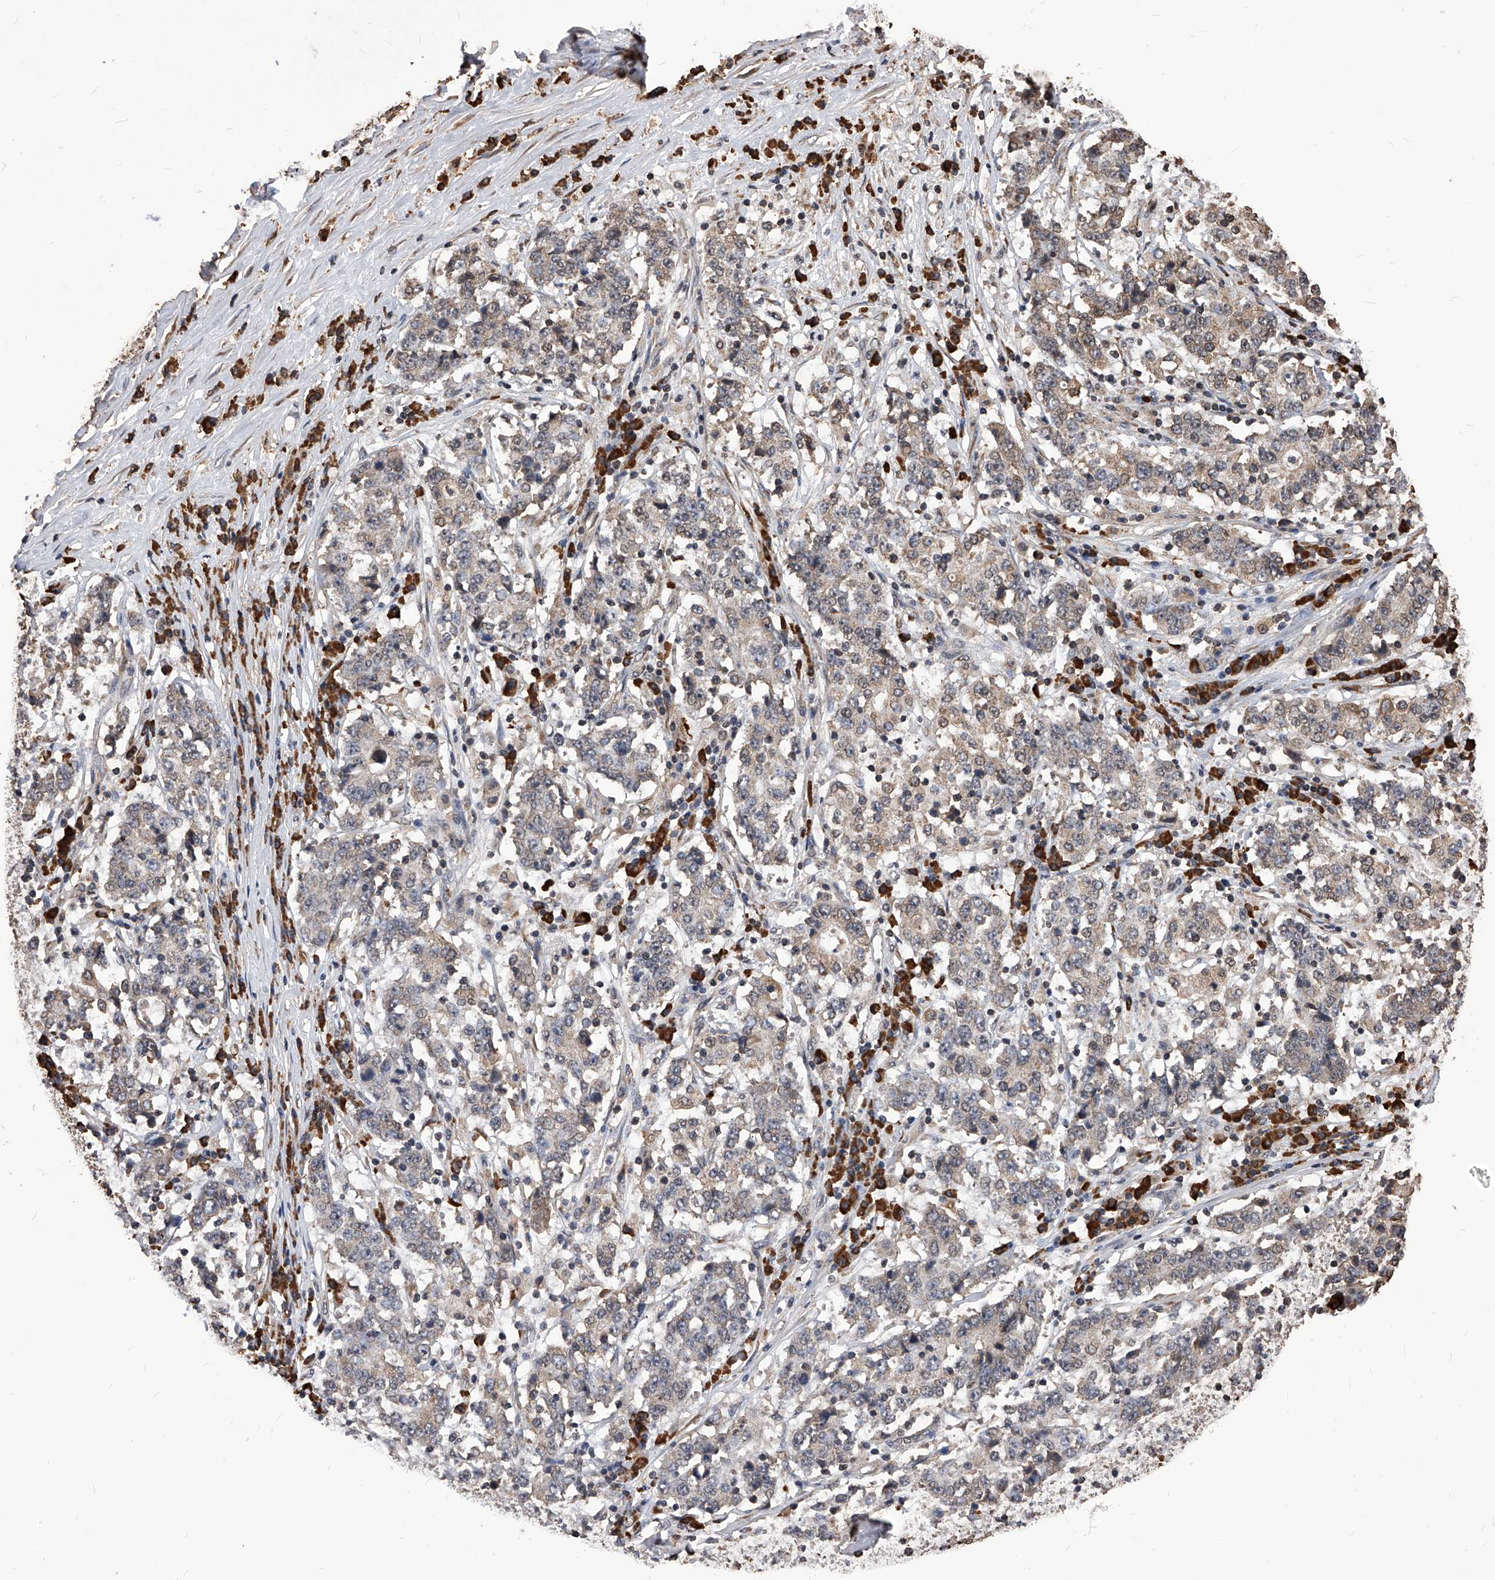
{"staining": {"intensity": "weak", "quantity": "25%-75%", "location": "cytoplasmic/membranous"}, "tissue": "stomach cancer", "cell_type": "Tumor cells", "image_type": "cancer", "snomed": [{"axis": "morphology", "description": "Adenocarcinoma, NOS"}, {"axis": "topography", "description": "Stomach"}], "caption": "The photomicrograph exhibits staining of stomach cancer (adenocarcinoma), revealing weak cytoplasmic/membranous protein expression (brown color) within tumor cells.", "gene": "ID1", "patient": {"sex": "male", "age": 59}}